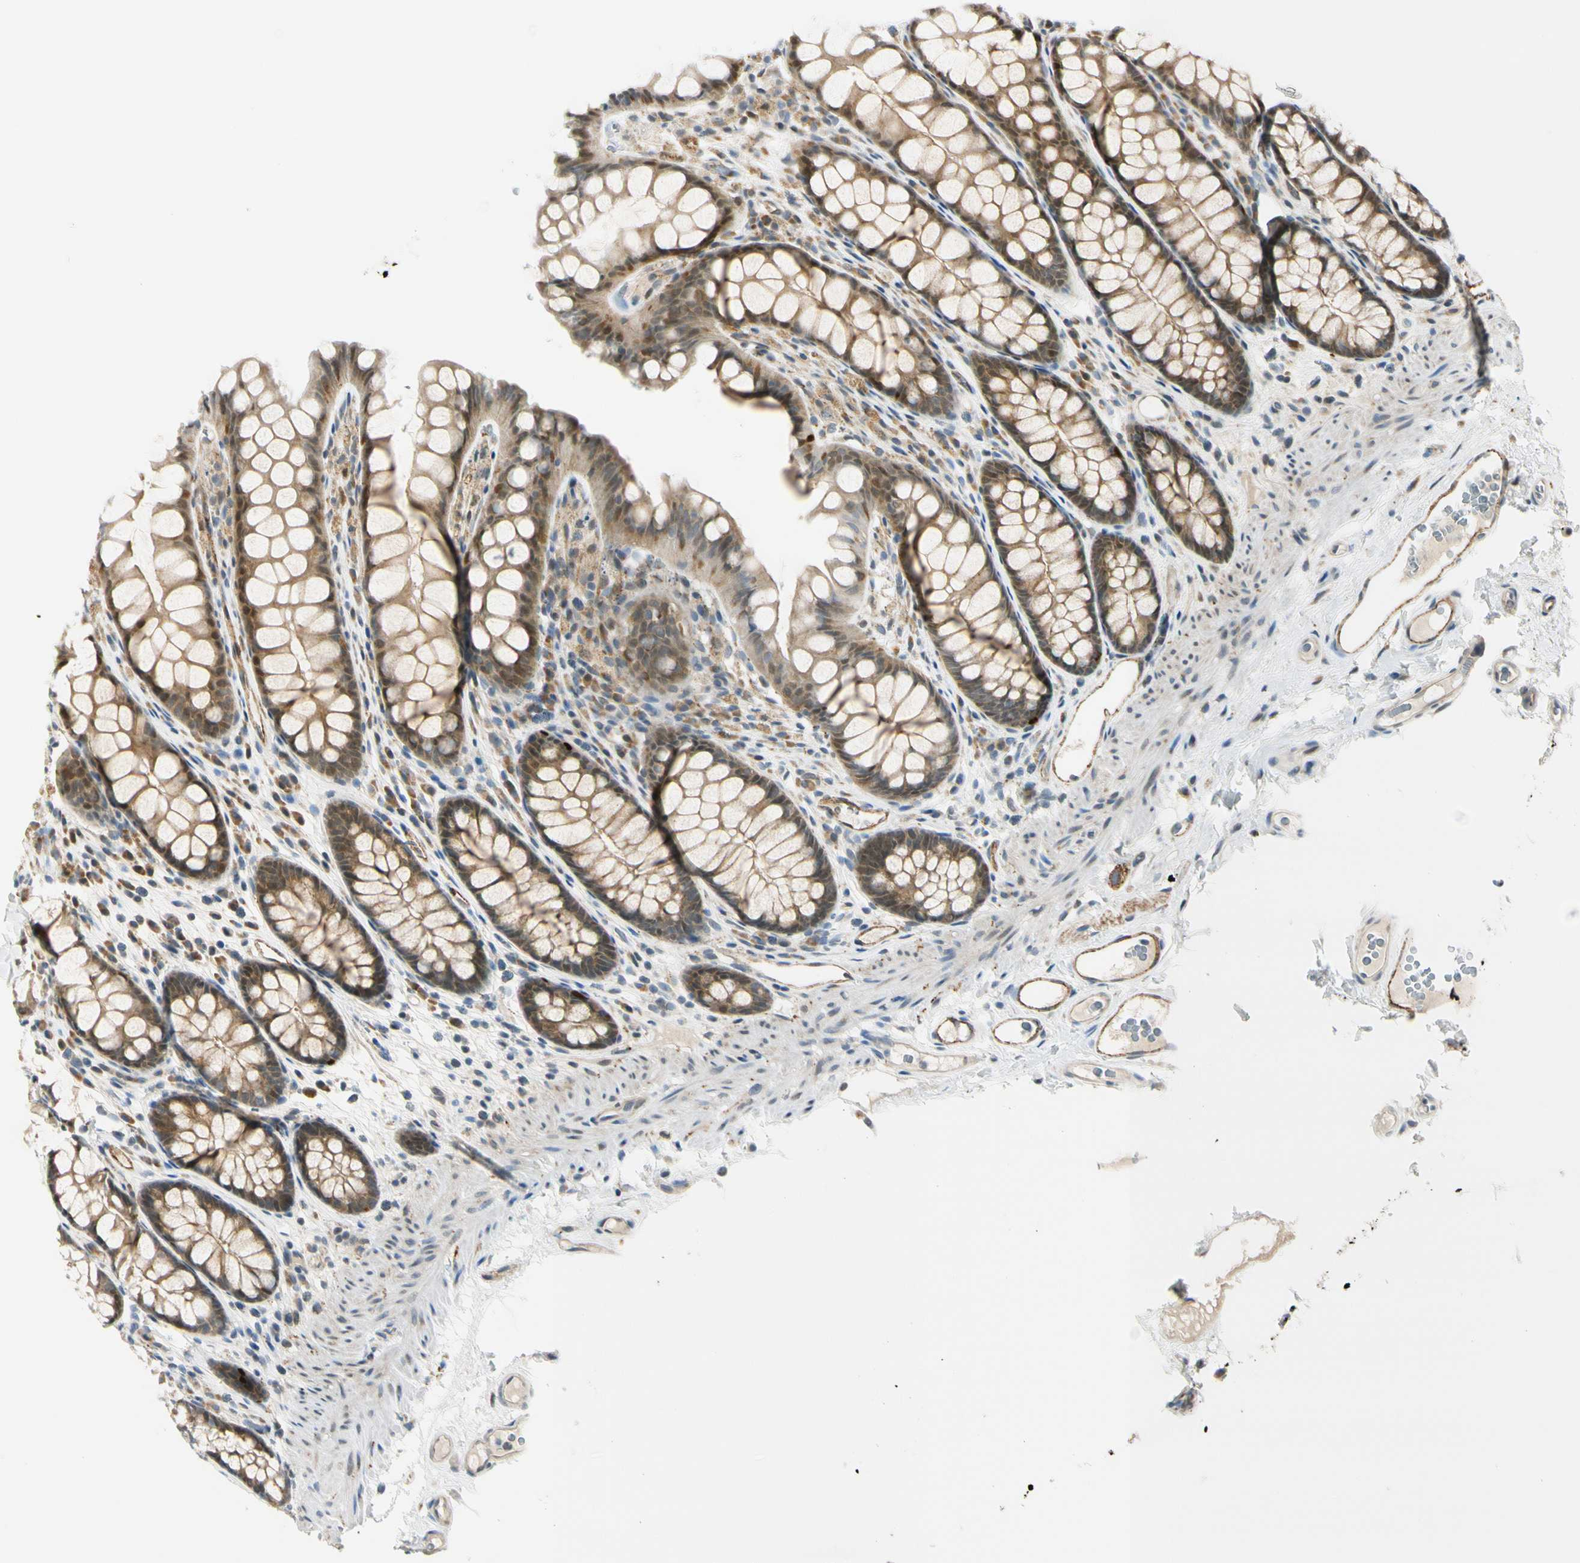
{"staining": {"intensity": "moderate", "quantity": ">75%", "location": "cytoplasmic/membranous"}, "tissue": "colon", "cell_type": "Endothelial cells", "image_type": "normal", "snomed": [{"axis": "morphology", "description": "Normal tissue, NOS"}, {"axis": "topography", "description": "Colon"}], "caption": "High-magnification brightfield microscopy of benign colon stained with DAB (3,3'-diaminobenzidine) (brown) and counterstained with hematoxylin (blue). endothelial cells exhibit moderate cytoplasmic/membranous positivity is identified in about>75% of cells. (brown staining indicates protein expression, while blue staining denotes nuclei).", "gene": "NPDC1", "patient": {"sex": "female", "age": 55}}